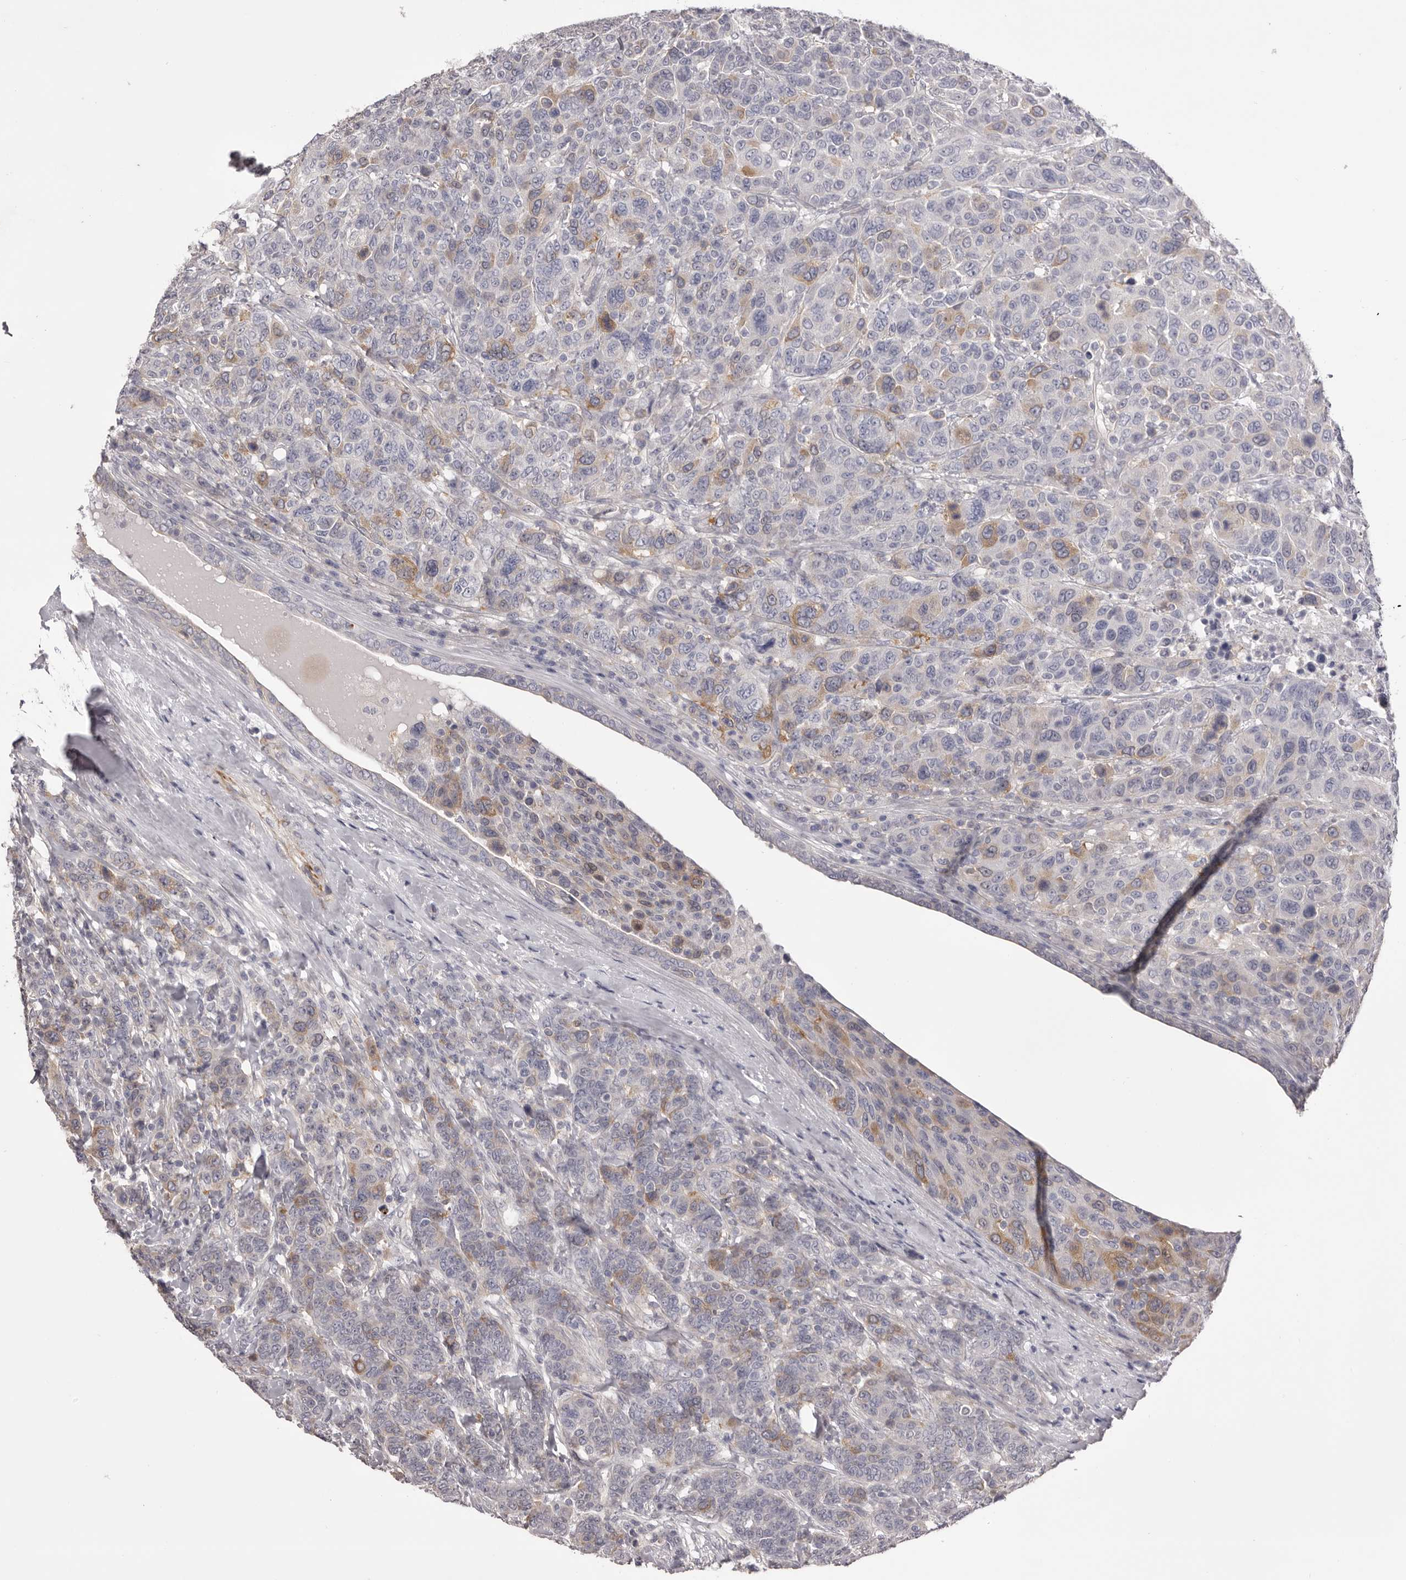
{"staining": {"intensity": "moderate", "quantity": "25%-75%", "location": "cytoplasmic/membranous"}, "tissue": "breast cancer", "cell_type": "Tumor cells", "image_type": "cancer", "snomed": [{"axis": "morphology", "description": "Duct carcinoma"}, {"axis": "topography", "description": "Breast"}], "caption": "This is an image of immunohistochemistry (IHC) staining of breast invasive ductal carcinoma, which shows moderate staining in the cytoplasmic/membranous of tumor cells.", "gene": "PNRC1", "patient": {"sex": "female", "age": 37}}